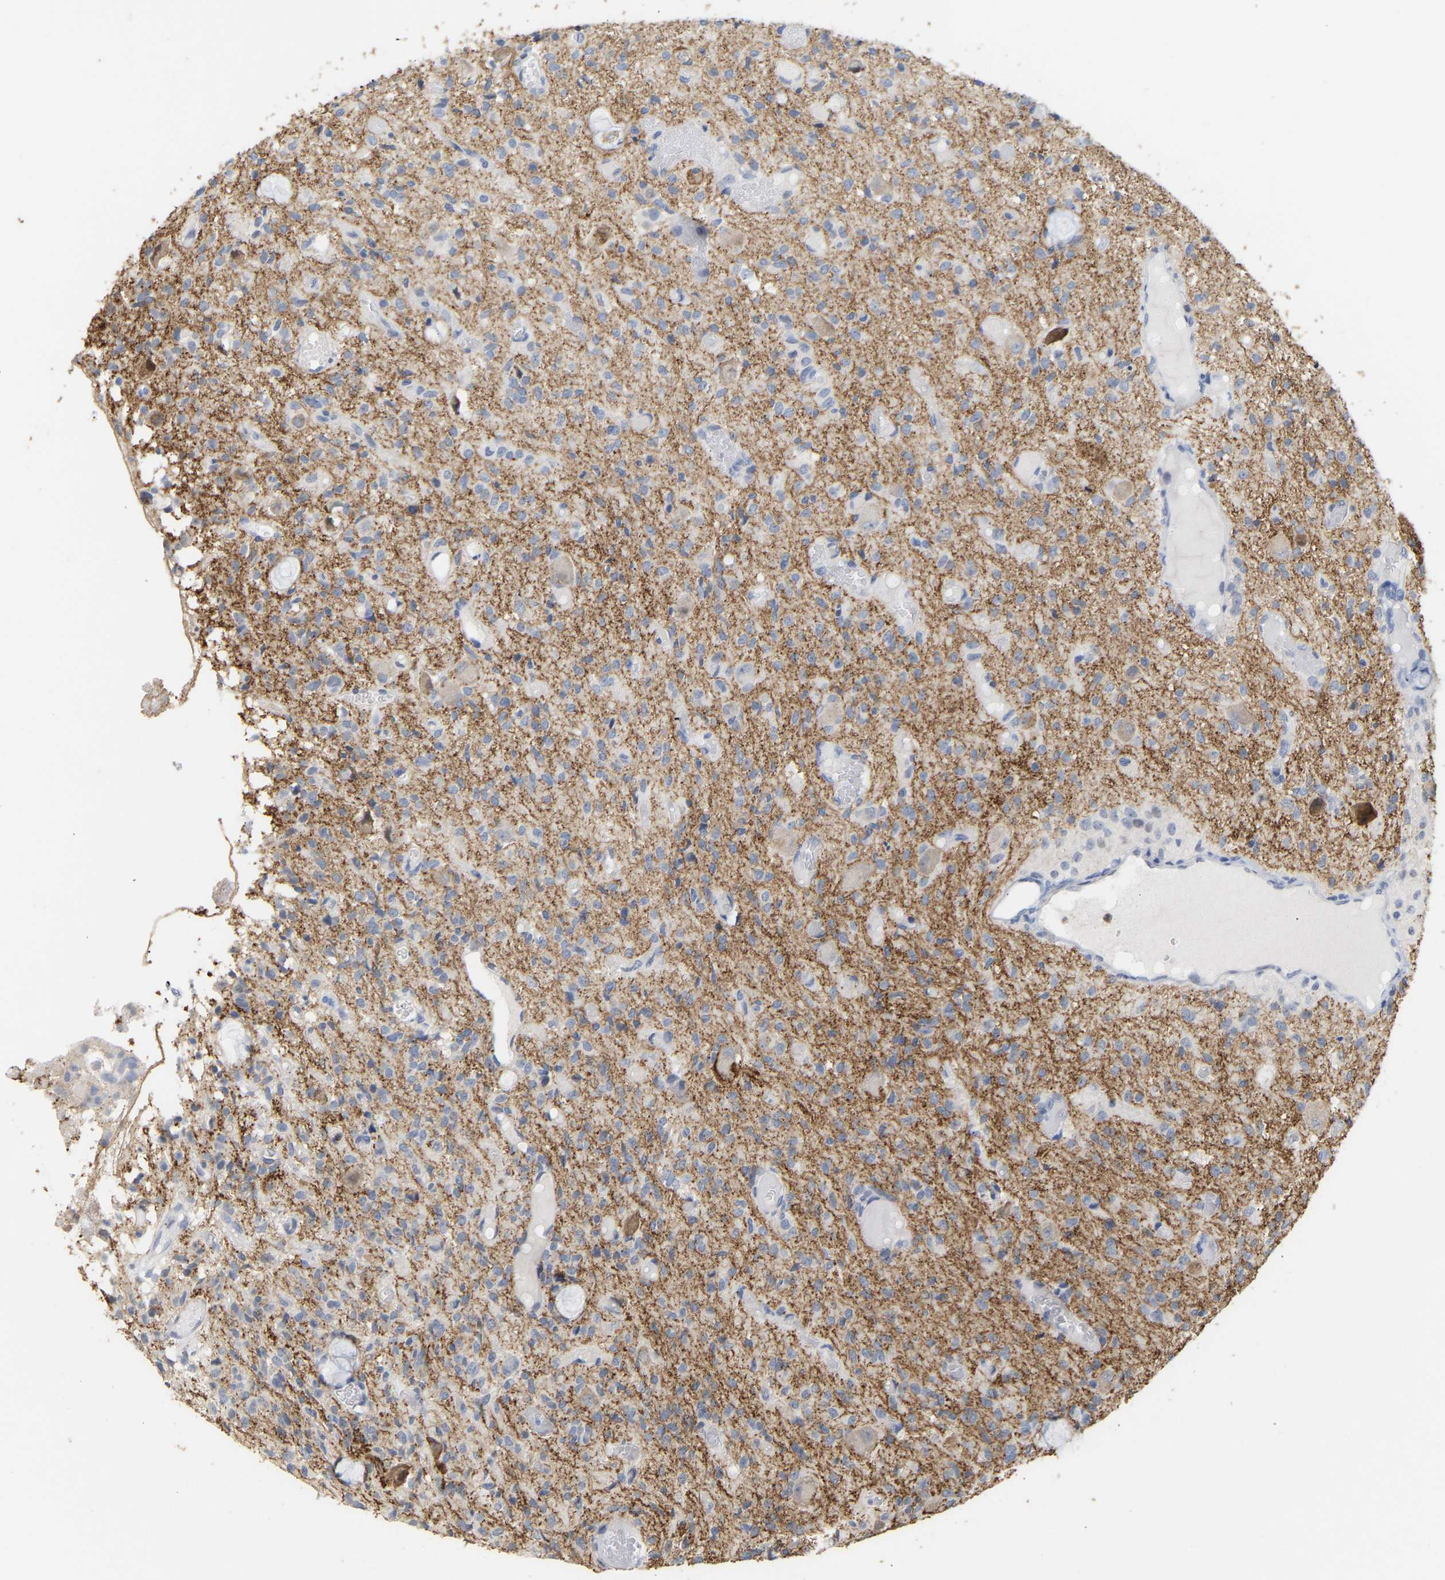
{"staining": {"intensity": "moderate", "quantity": "<25%", "location": "cytoplasmic/membranous"}, "tissue": "glioma", "cell_type": "Tumor cells", "image_type": "cancer", "snomed": [{"axis": "morphology", "description": "Glioma, malignant, High grade"}, {"axis": "topography", "description": "Brain"}], "caption": "Glioma was stained to show a protein in brown. There is low levels of moderate cytoplasmic/membranous staining in approximately <25% of tumor cells.", "gene": "AMPH", "patient": {"sex": "female", "age": 59}}